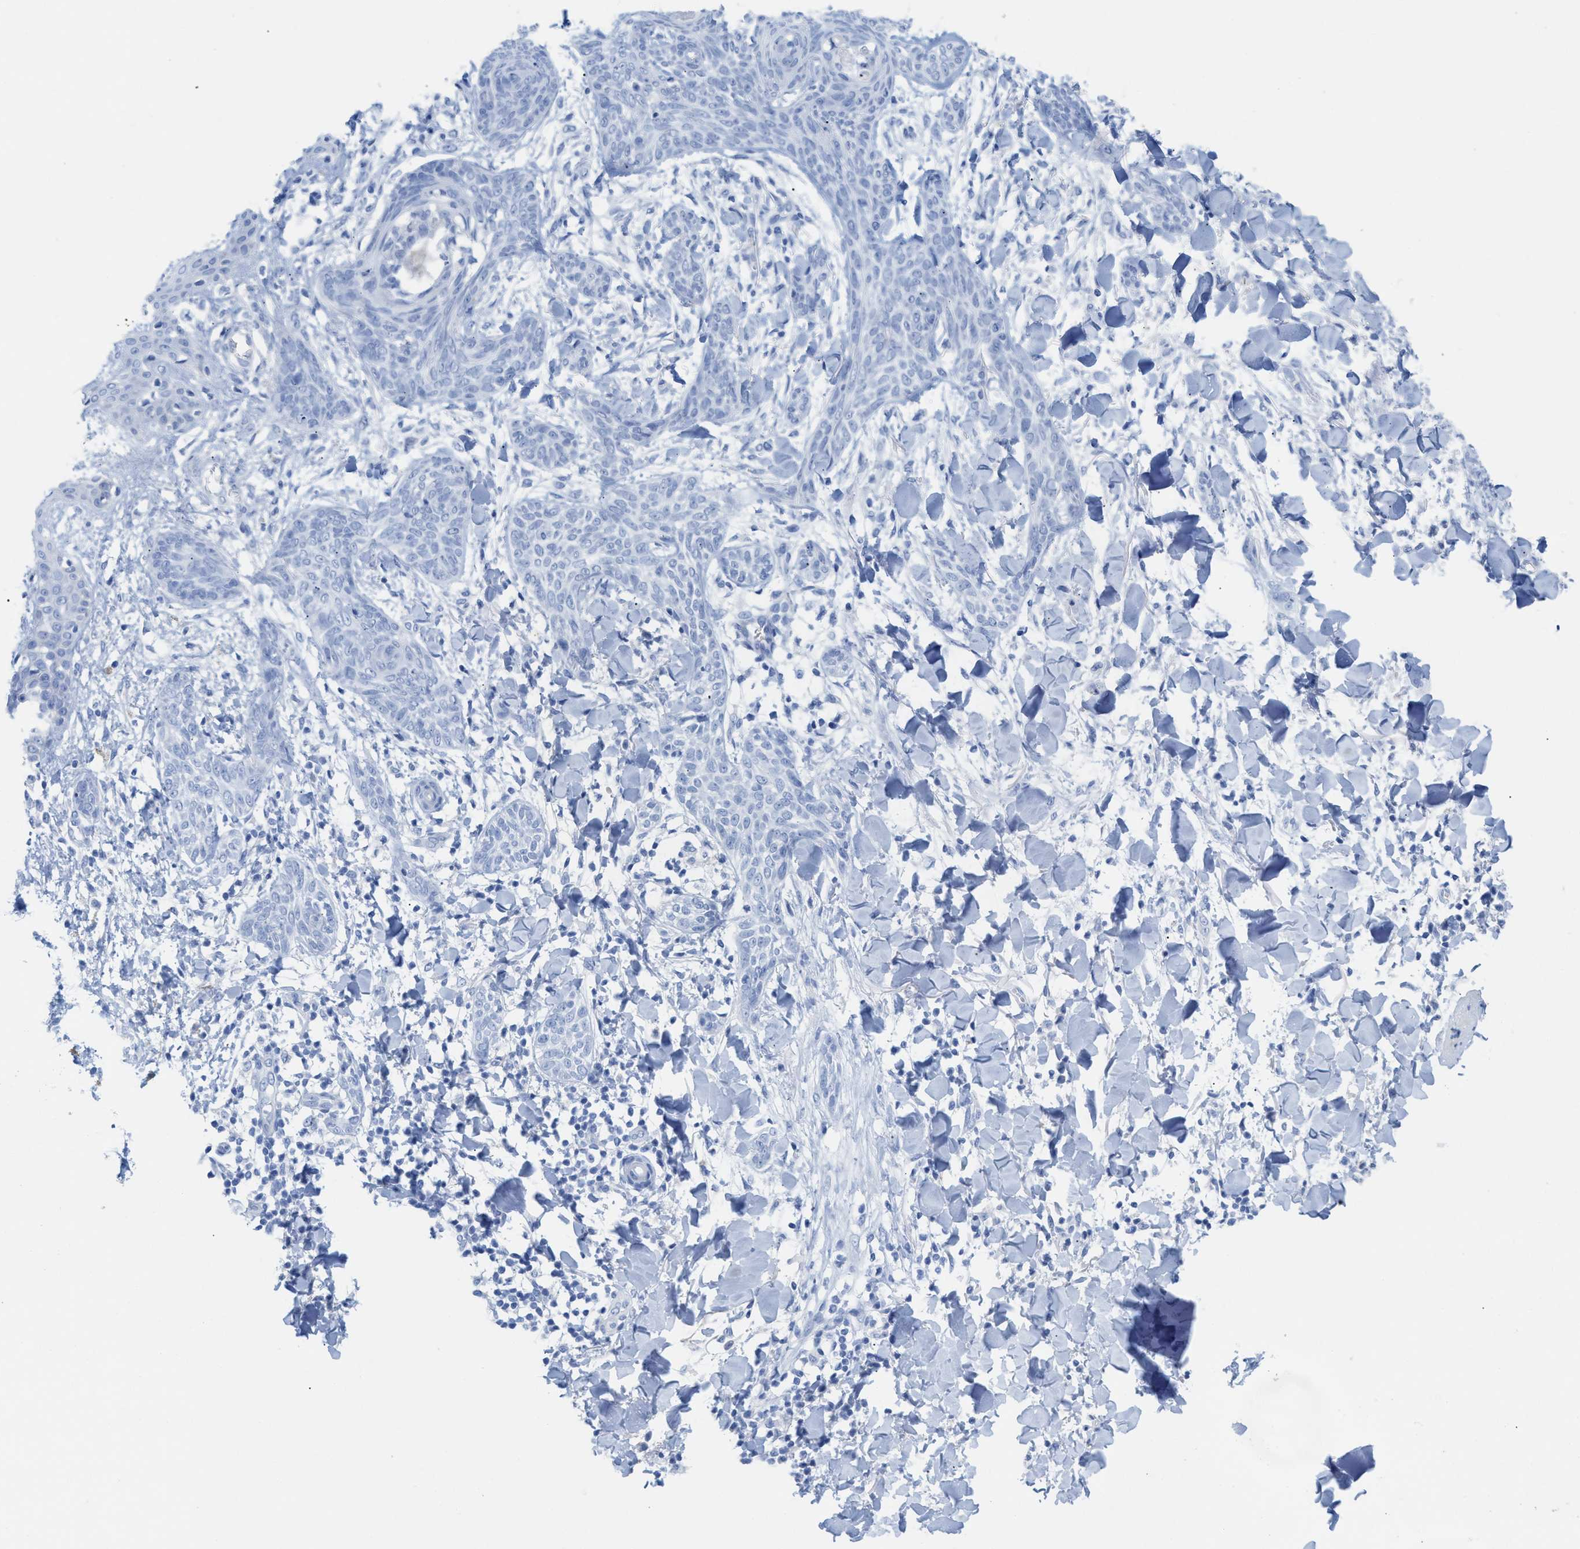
{"staining": {"intensity": "negative", "quantity": "none", "location": "none"}, "tissue": "skin cancer", "cell_type": "Tumor cells", "image_type": "cancer", "snomed": [{"axis": "morphology", "description": "Basal cell carcinoma"}, {"axis": "topography", "description": "Skin"}], "caption": "Tumor cells show no significant protein staining in skin cancer.", "gene": "ANKFN1", "patient": {"sex": "female", "age": 59}}